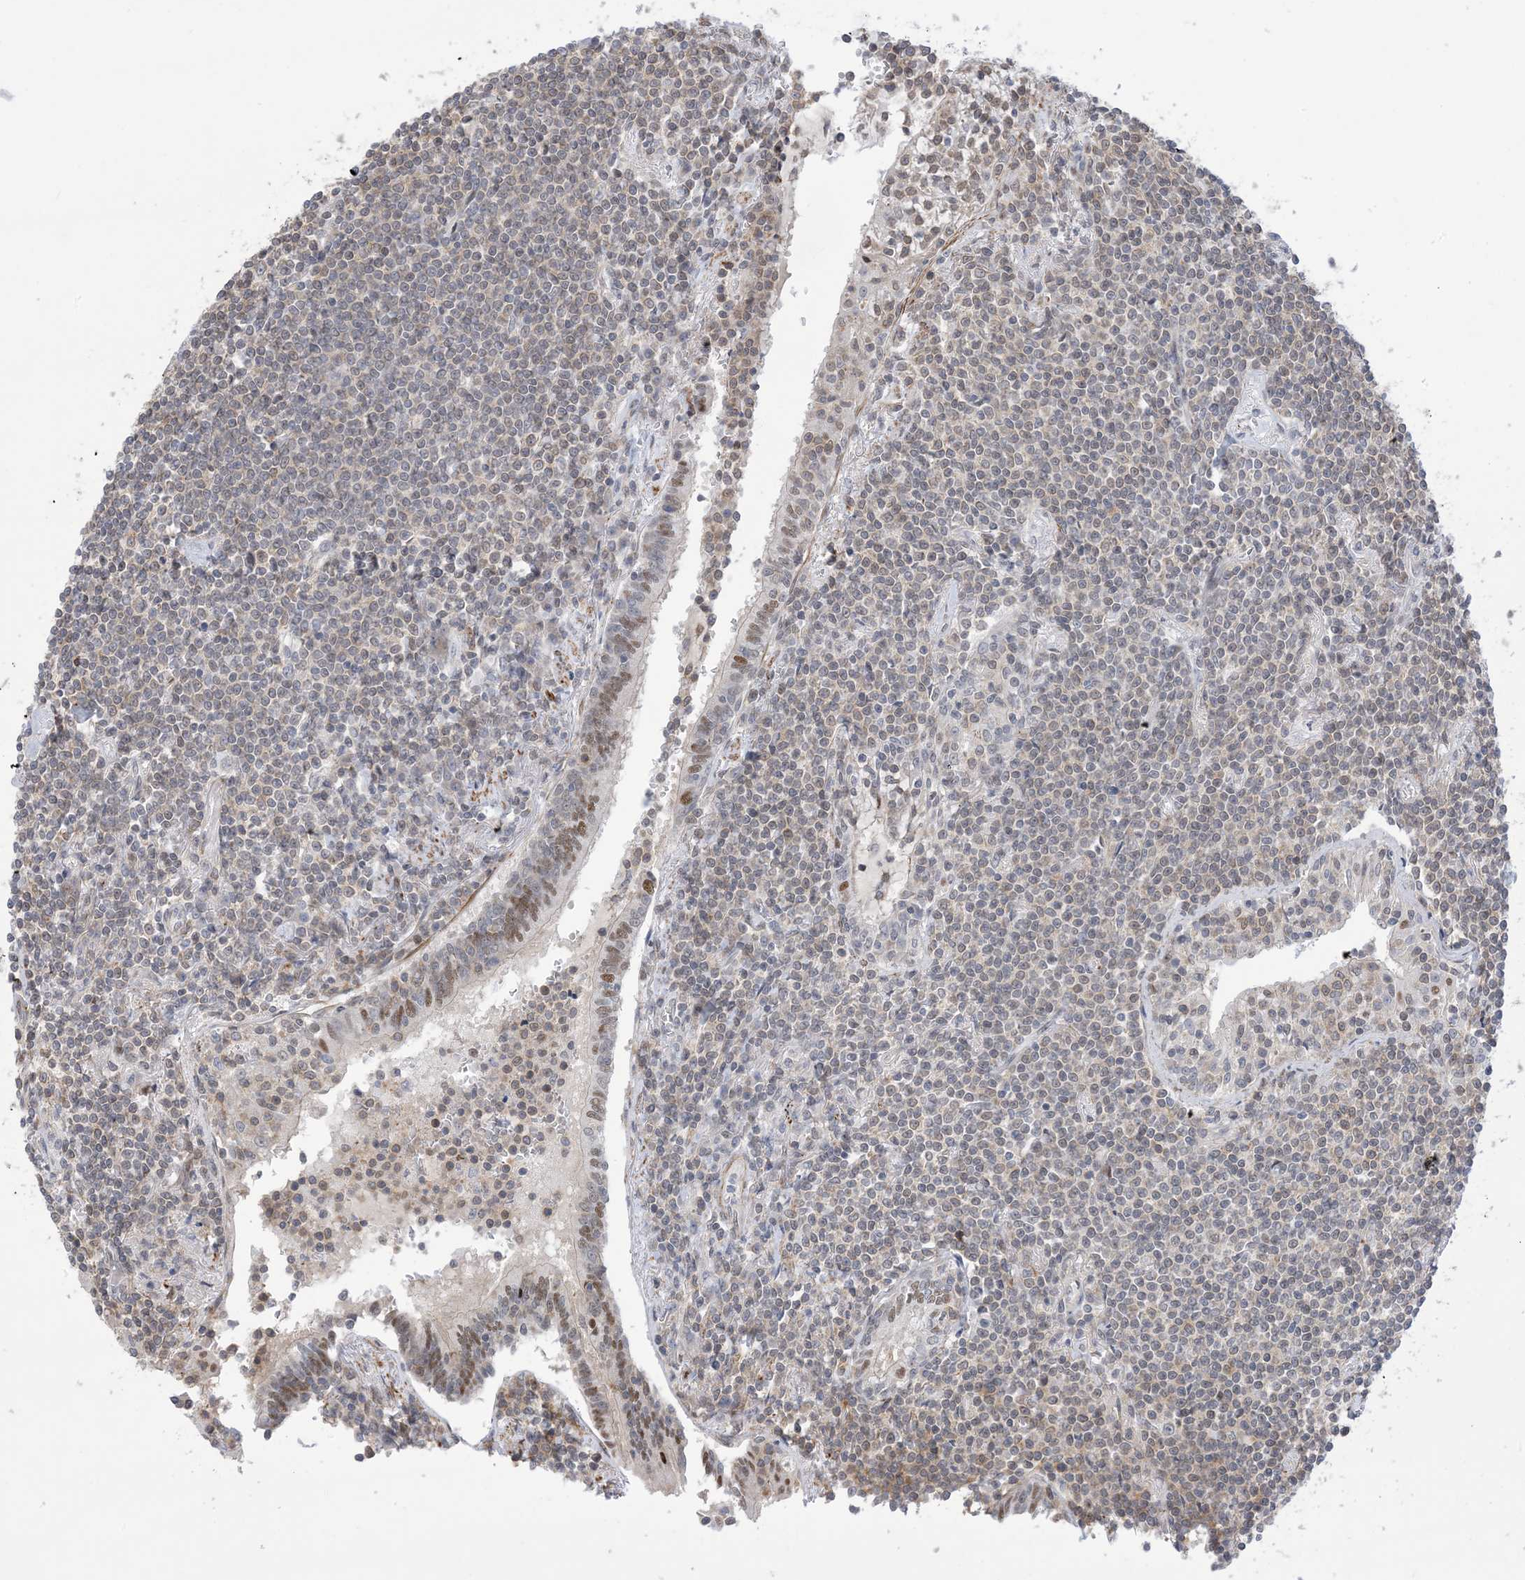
{"staining": {"intensity": "negative", "quantity": "none", "location": "none"}, "tissue": "lymphoma", "cell_type": "Tumor cells", "image_type": "cancer", "snomed": [{"axis": "morphology", "description": "Malignant lymphoma, non-Hodgkin's type, Low grade"}, {"axis": "topography", "description": "Lung"}], "caption": "Protein analysis of malignant lymphoma, non-Hodgkin's type (low-grade) displays no significant staining in tumor cells.", "gene": "ZNF8", "patient": {"sex": "female", "age": 71}}